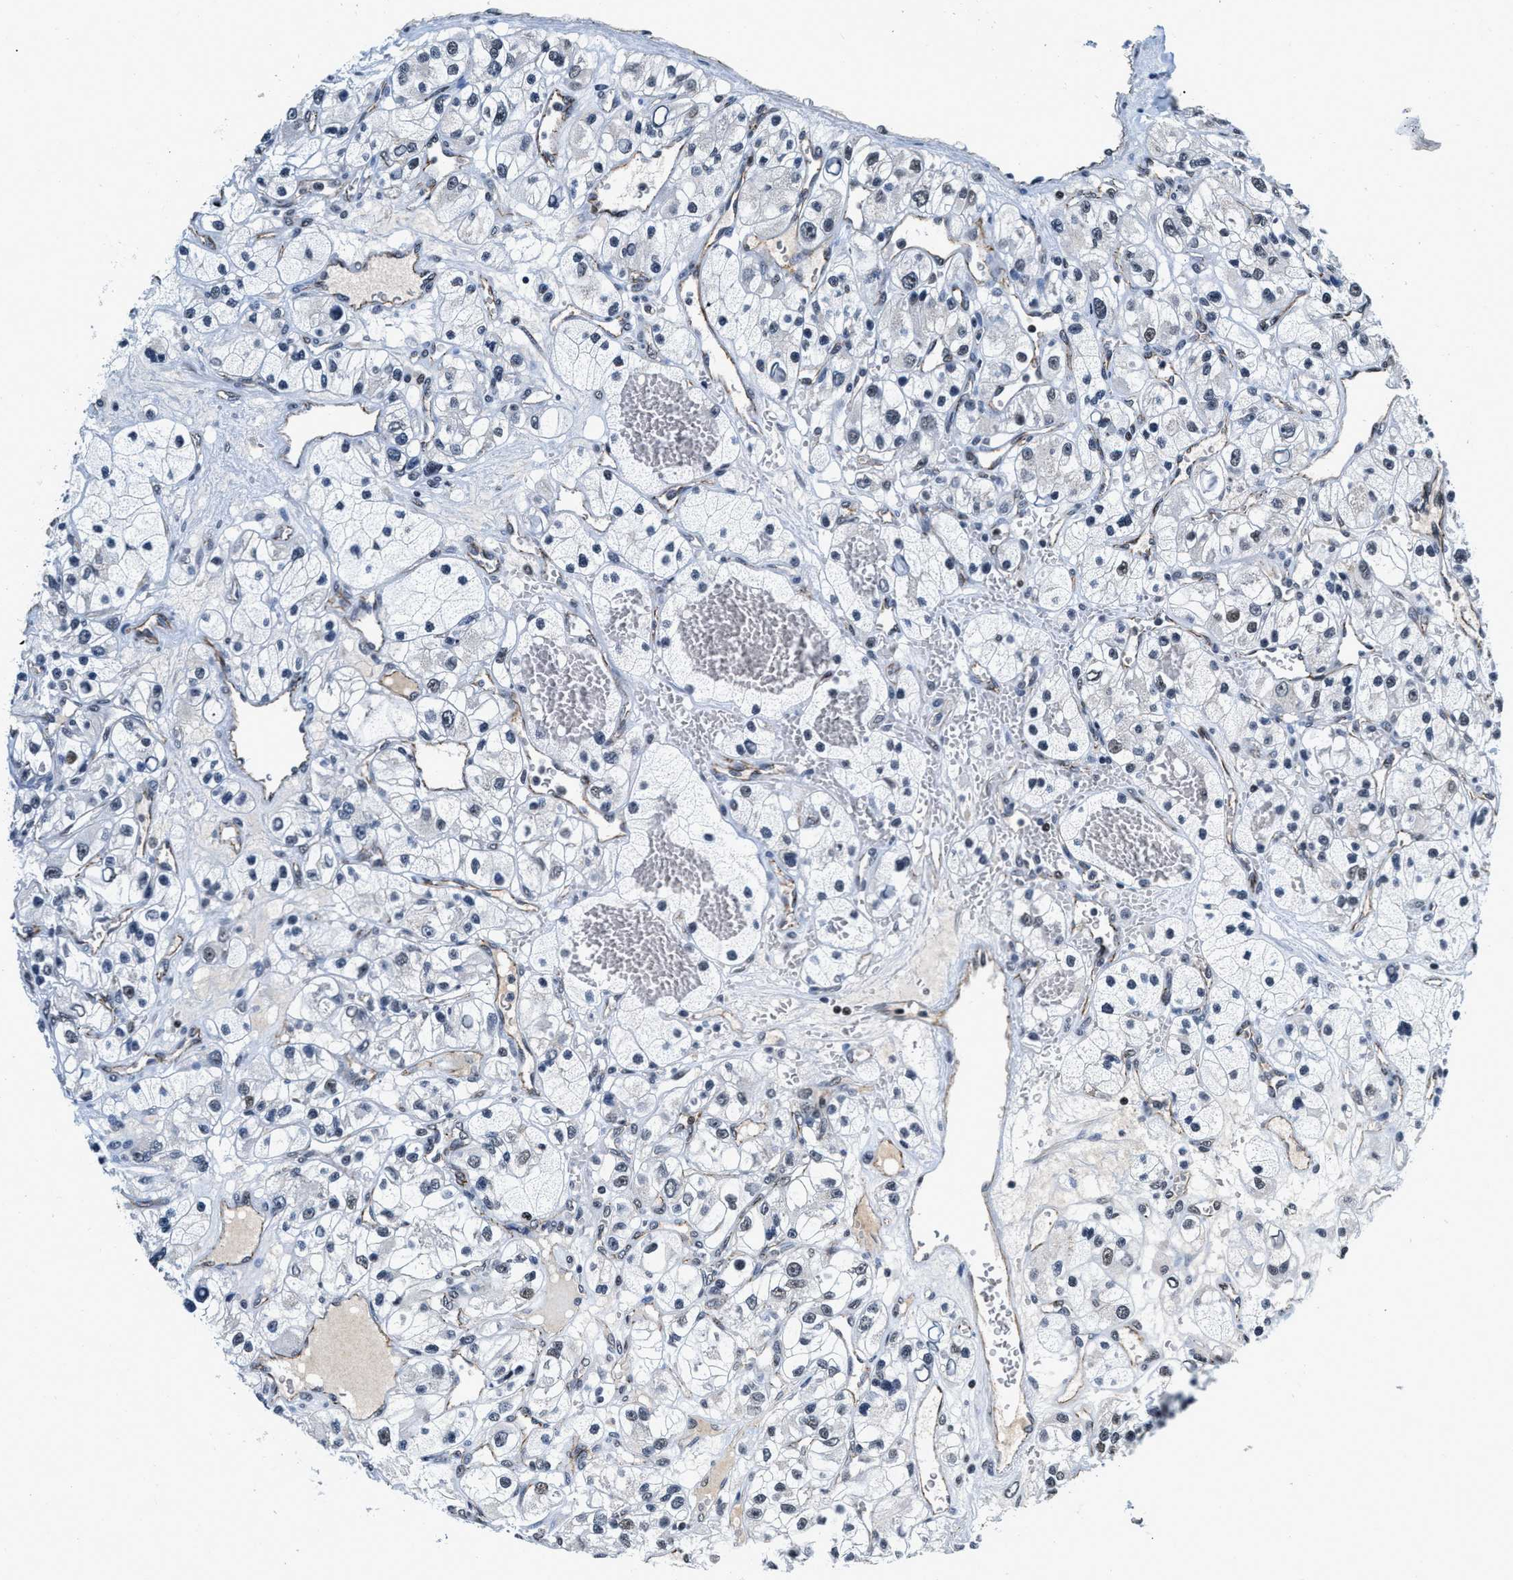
{"staining": {"intensity": "weak", "quantity": "<25%", "location": "nuclear"}, "tissue": "renal cancer", "cell_type": "Tumor cells", "image_type": "cancer", "snomed": [{"axis": "morphology", "description": "Adenocarcinoma, NOS"}, {"axis": "topography", "description": "Kidney"}], "caption": "This image is of renal cancer (adenocarcinoma) stained with IHC to label a protein in brown with the nuclei are counter-stained blue. There is no expression in tumor cells.", "gene": "CCNE1", "patient": {"sex": "female", "age": 57}}